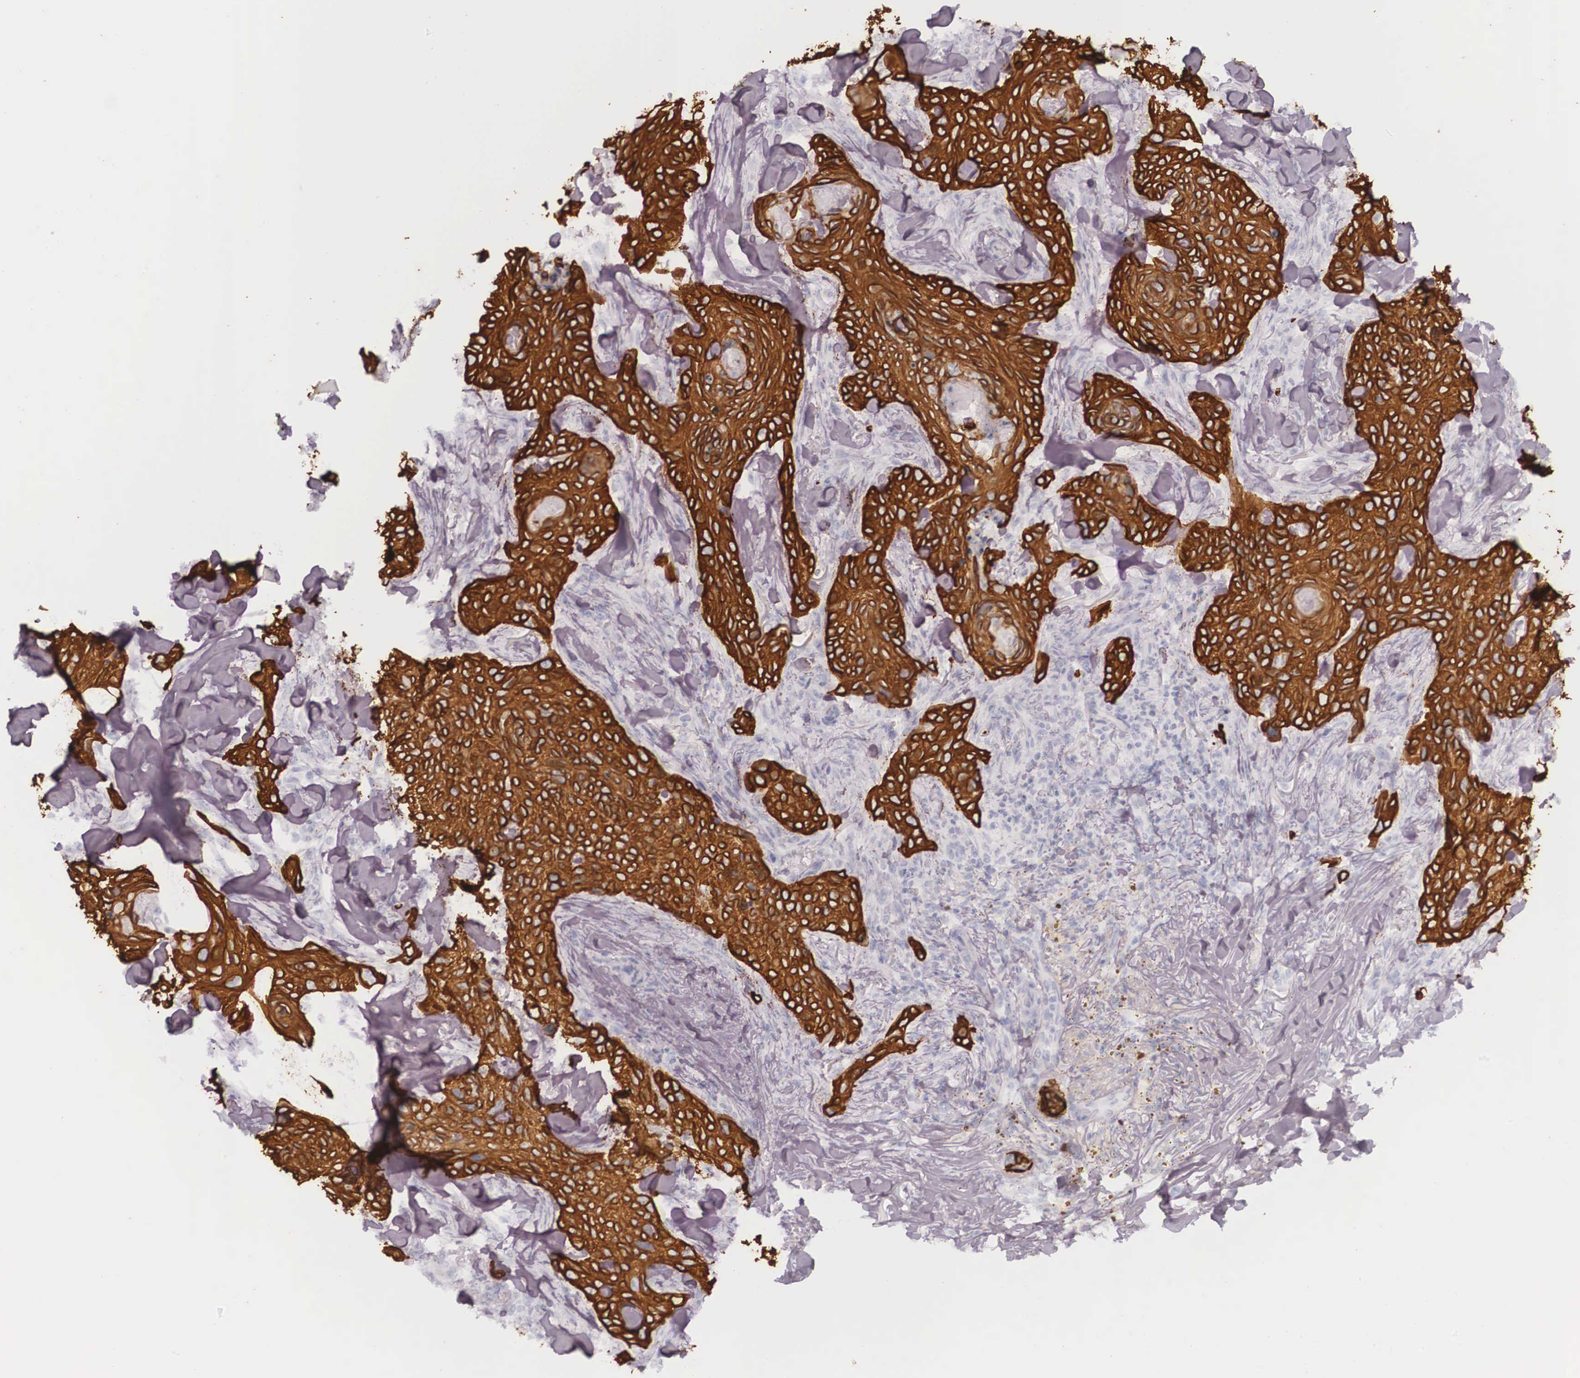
{"staining": {"intensity": "strong", "quantity": ">75%", "location": "cytoplasmic/membranous"}, "tissue": "skin cancer", "cell_type": "Tumor cells", "image_type": "cancer", "snomed": [{"axis": "morphology", "description": "Normal tissue, NOS"}, {"axis": "morphology", "description": "Basal cell carcinoma"}, {"axis": "topography", "description": "Skin"}], "caption": "IHC image of human basal cell carcinoma (skin) stained for a protein (brown), which displays high levels of strong cytoplasmic/membranous positivity in about >75% of tumor cells.", "gene": "KRT14", "patient": {"sex": "male", "age": 81}}